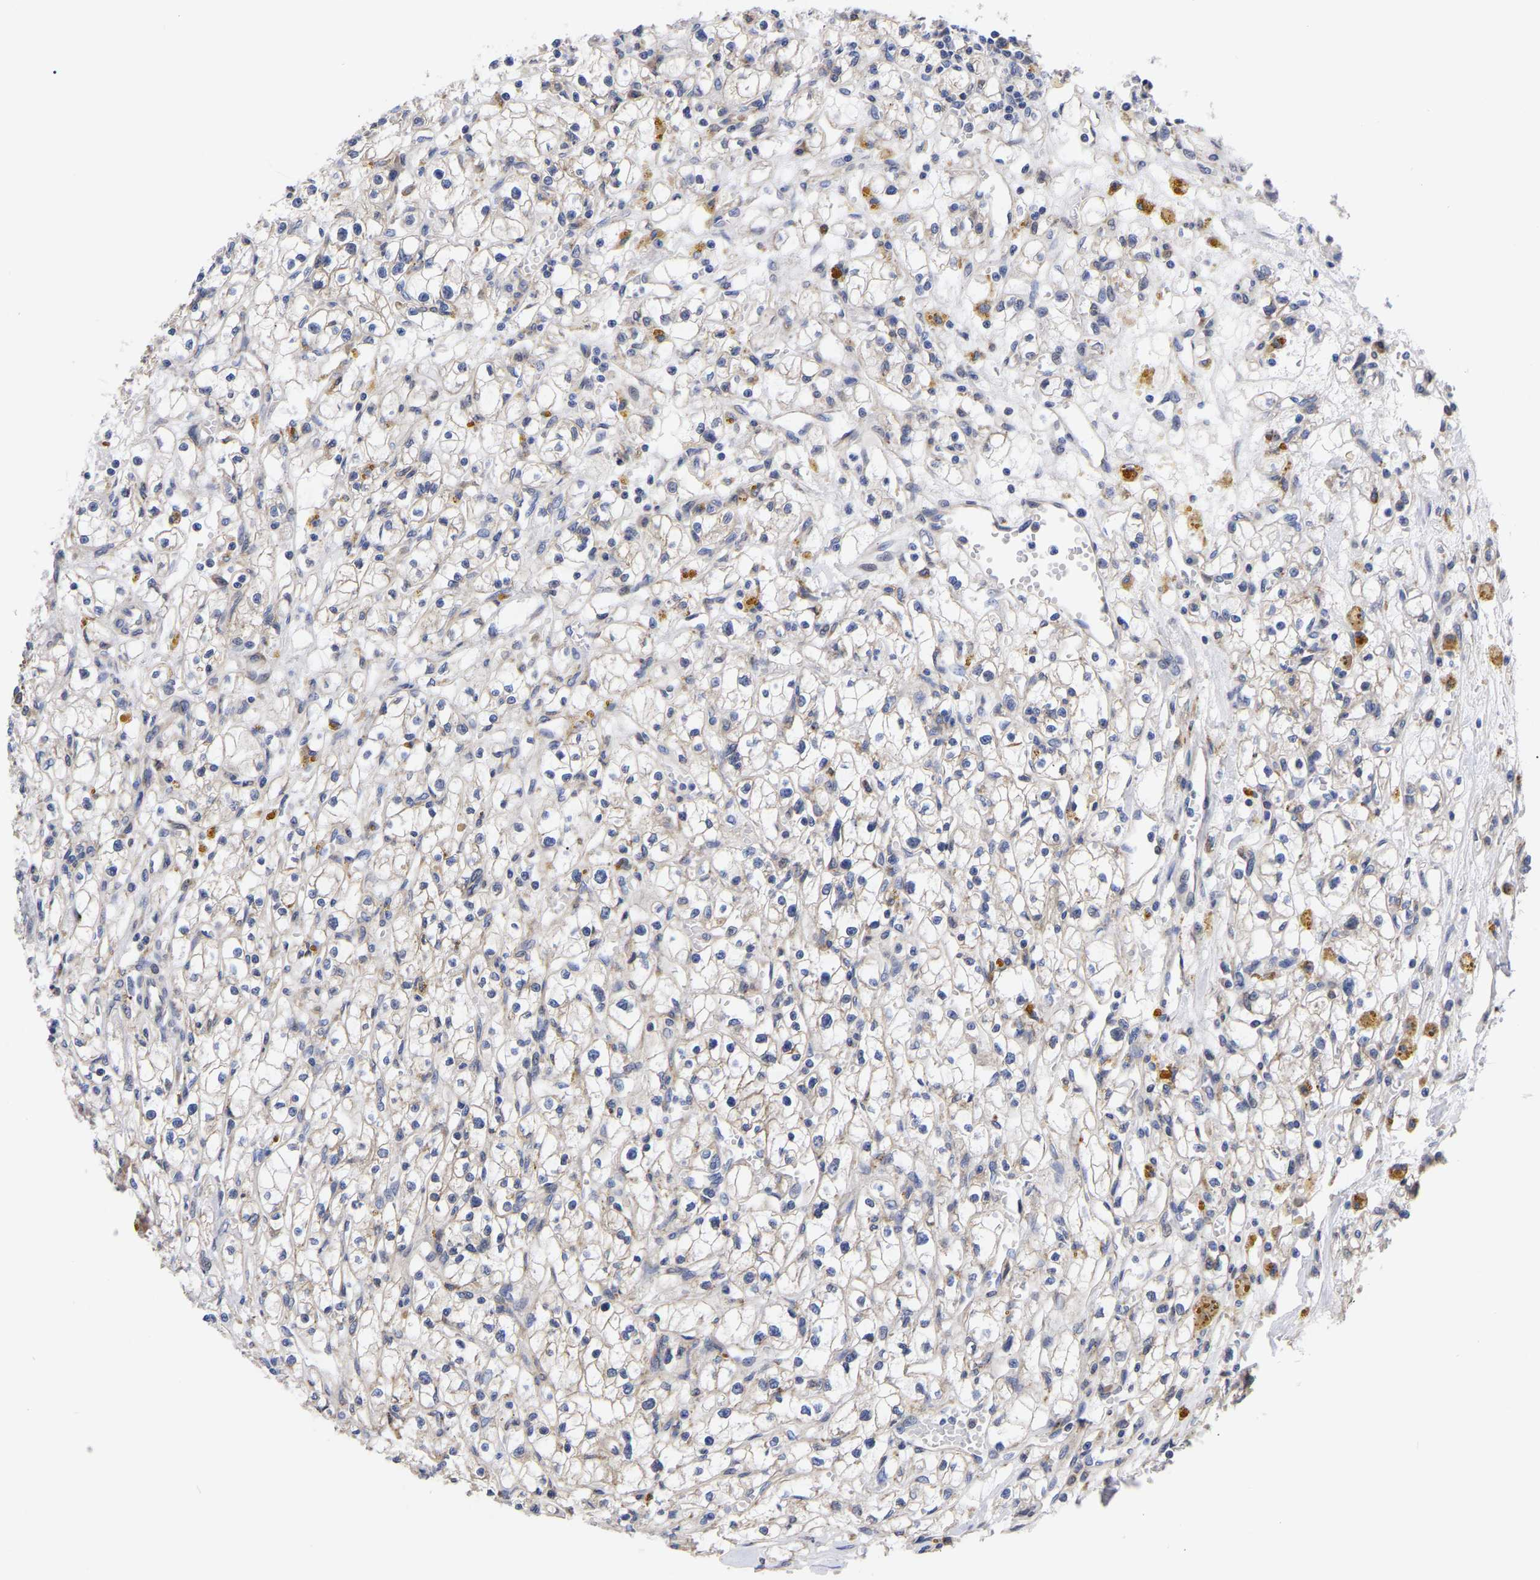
{"staining": {"intensity": "weak", "quantity": ">75%", "location": "cytoplasmic/membranous"}, "tissue": "renal cancer", "cell_type": "Tumor cells", "image_type": "cancer", "snomed": [{"axis": "morphology", "description": "Adenocarcinoma, NOS"}, {"axis": "topography", "description": "Kidney"}], "caption": "Weak cytoplasmic/membranous expression for a protein is present in about >75% of tumor cells of renal cancer (adenocarcinoma) using immunohistochemistry (IHC).", "gene": "CFAP298", "patient": {"sex": "male", "age": 56}}